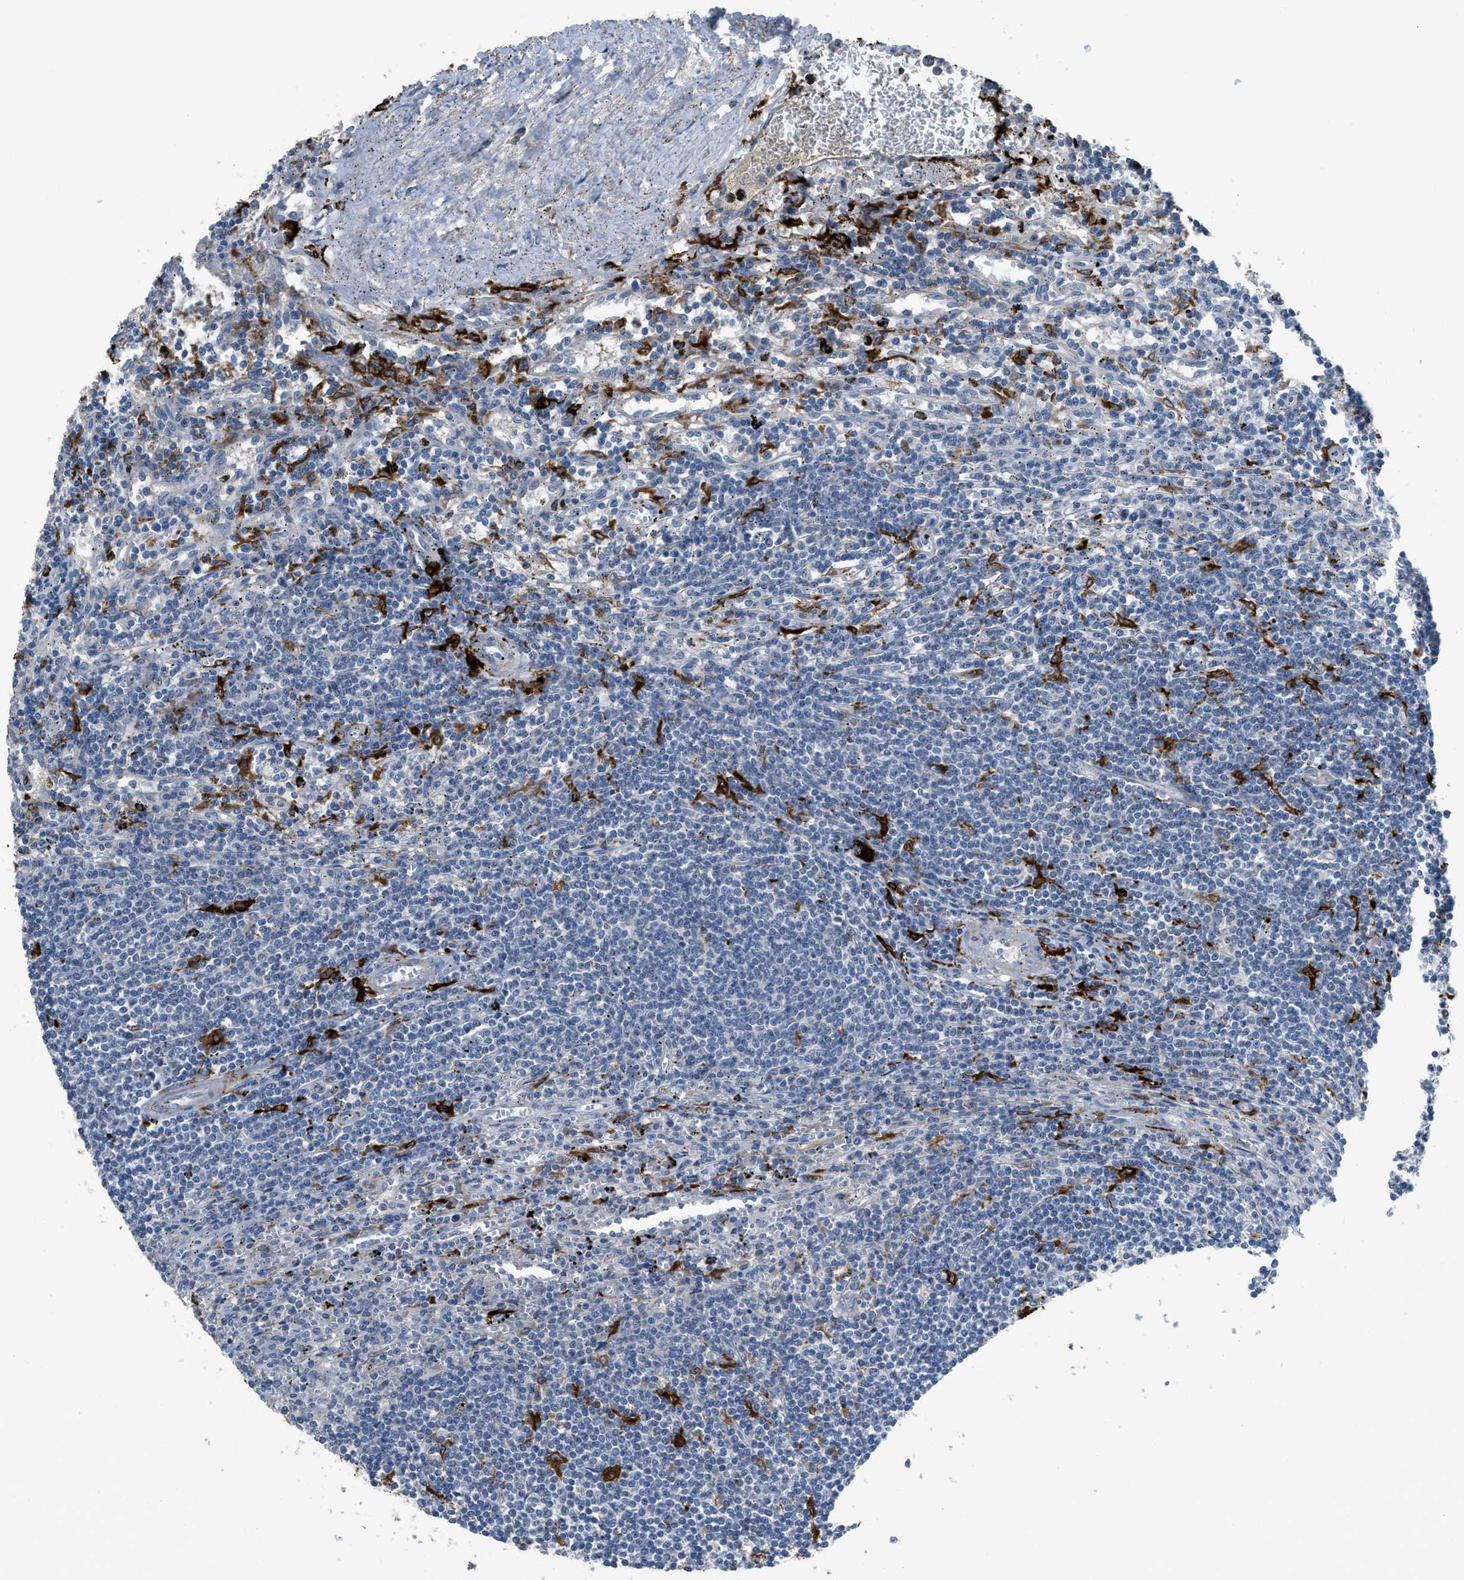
{"staining": {"intensity": "negative", "quantity": "none", "location": "none"}, "tissue": "lymphoma", "cell_type": "Tumor cells", "image_type": "cancer", "snomed": [{"axis": "morphology", "description": "Malignant lymphoma, non-Hodgkin's type, Low grade"}, {"axis": "topography", "description": "Spleen"}], "caption": "Tumor cells are negative for protein expression in human malignant lymphoma, non-Hodgkin's type (low-grade). Brightfield microscopy of immunohistochemistry stained with DAB (brown) and hematoxylin (blue), captured at high magnification.", "gene": "TIMD4", "patient": {"sex": "male", "age": 76}}